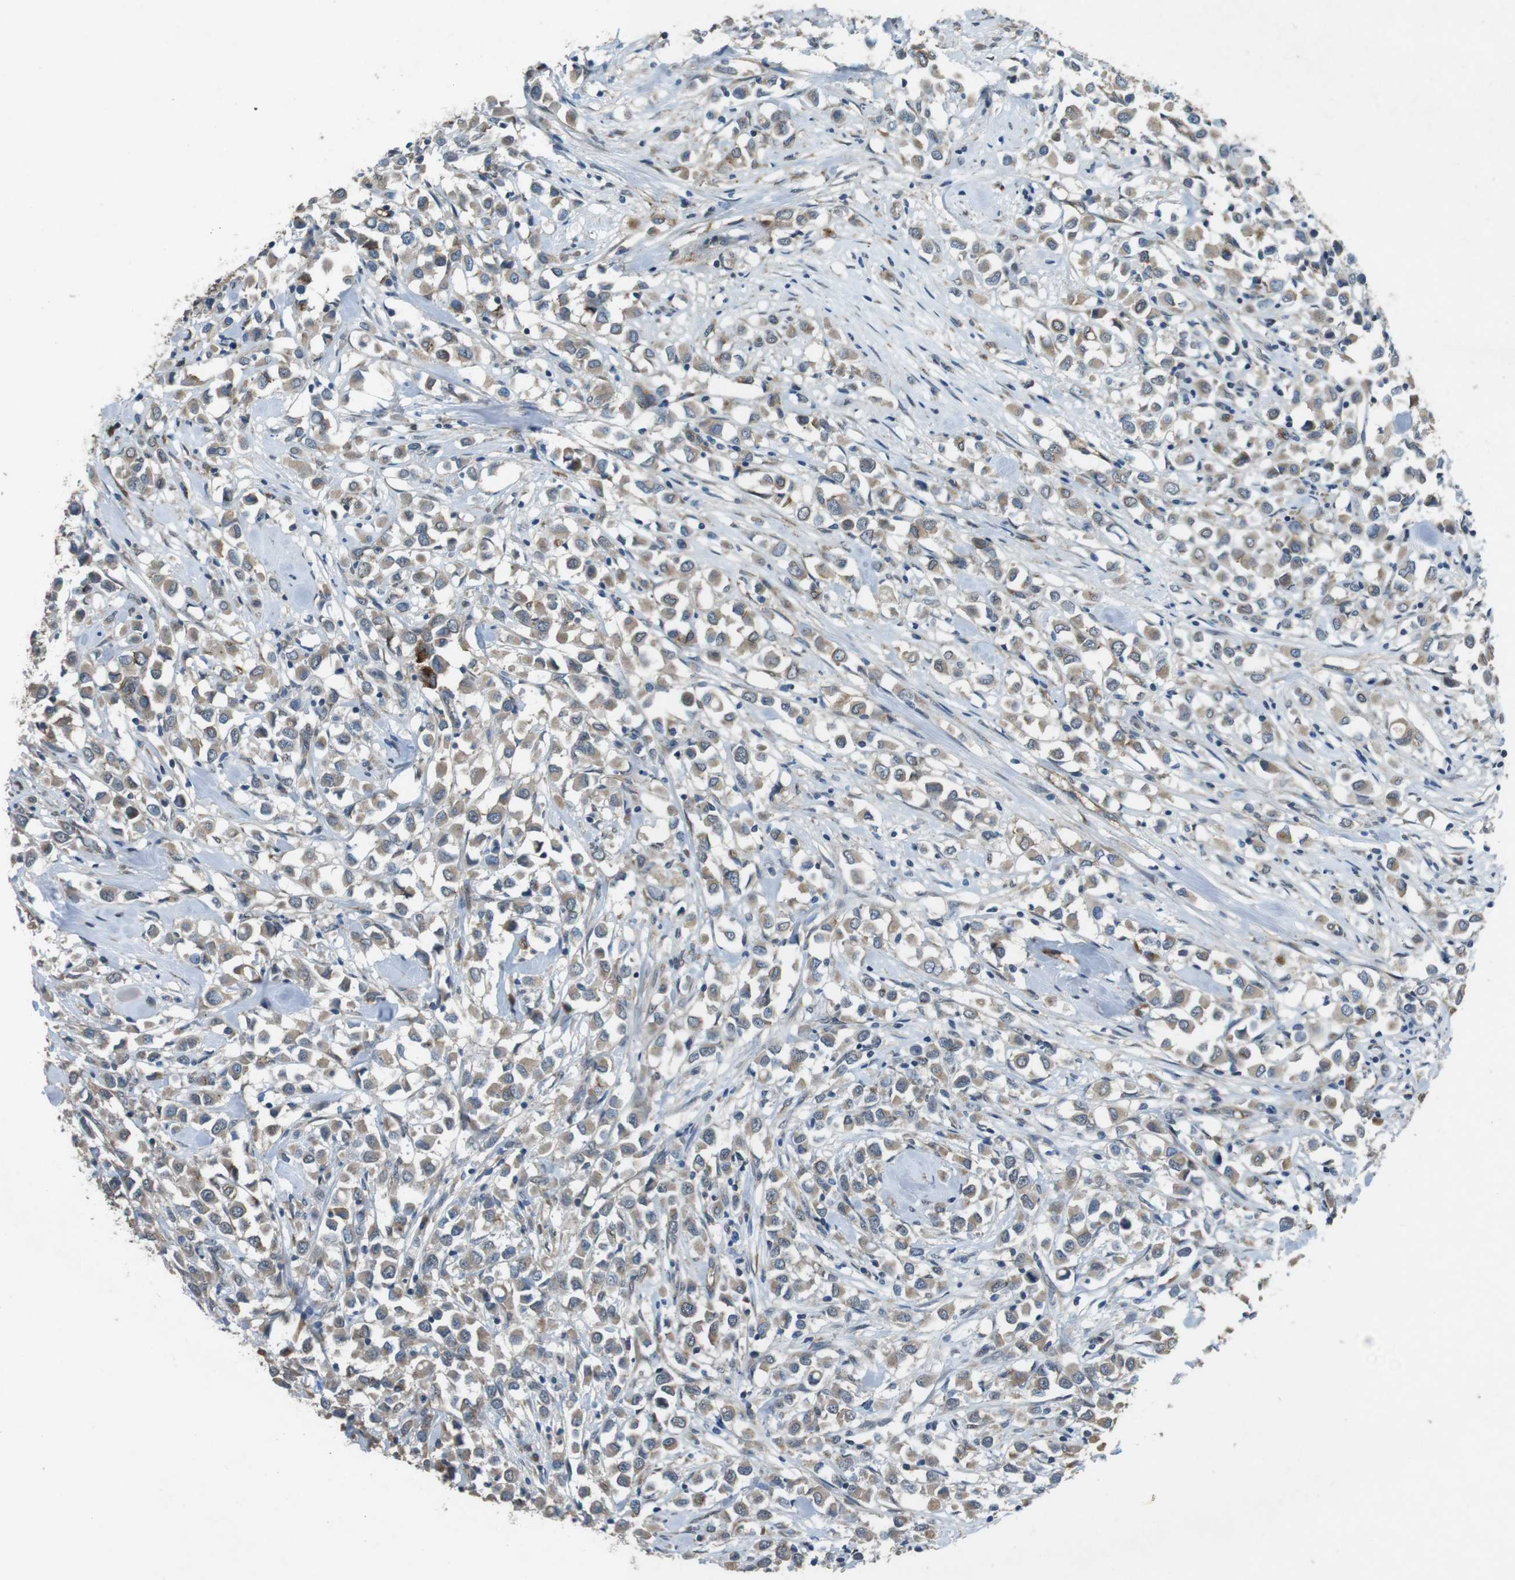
{"staining": {"intensity": "weak", "quantity": ">75%", "location": "cytoplasmic/membranous"}, "tissue": "breast cancer", "cell_type": "Tumor cells", "image_type": "cancer", "snomed": [{"axis": "morphology", "description": "Duct carcinoma"}, {"axis": "topography", "description": "Breast"}], "caption": "High-magnification brightfield microscopy of breast cancer (infiltrating ductal carcinoma) stained with DAB (brown) and counterstained with hematoxylin (blue). tumor cells exhibit weak cytoplasmic/membranous staining is identified in approximately>75% of cells. Nuclei are stained in blue.", "gene": "CLDN7", "patient": {"sex": "female", "age": 61}}